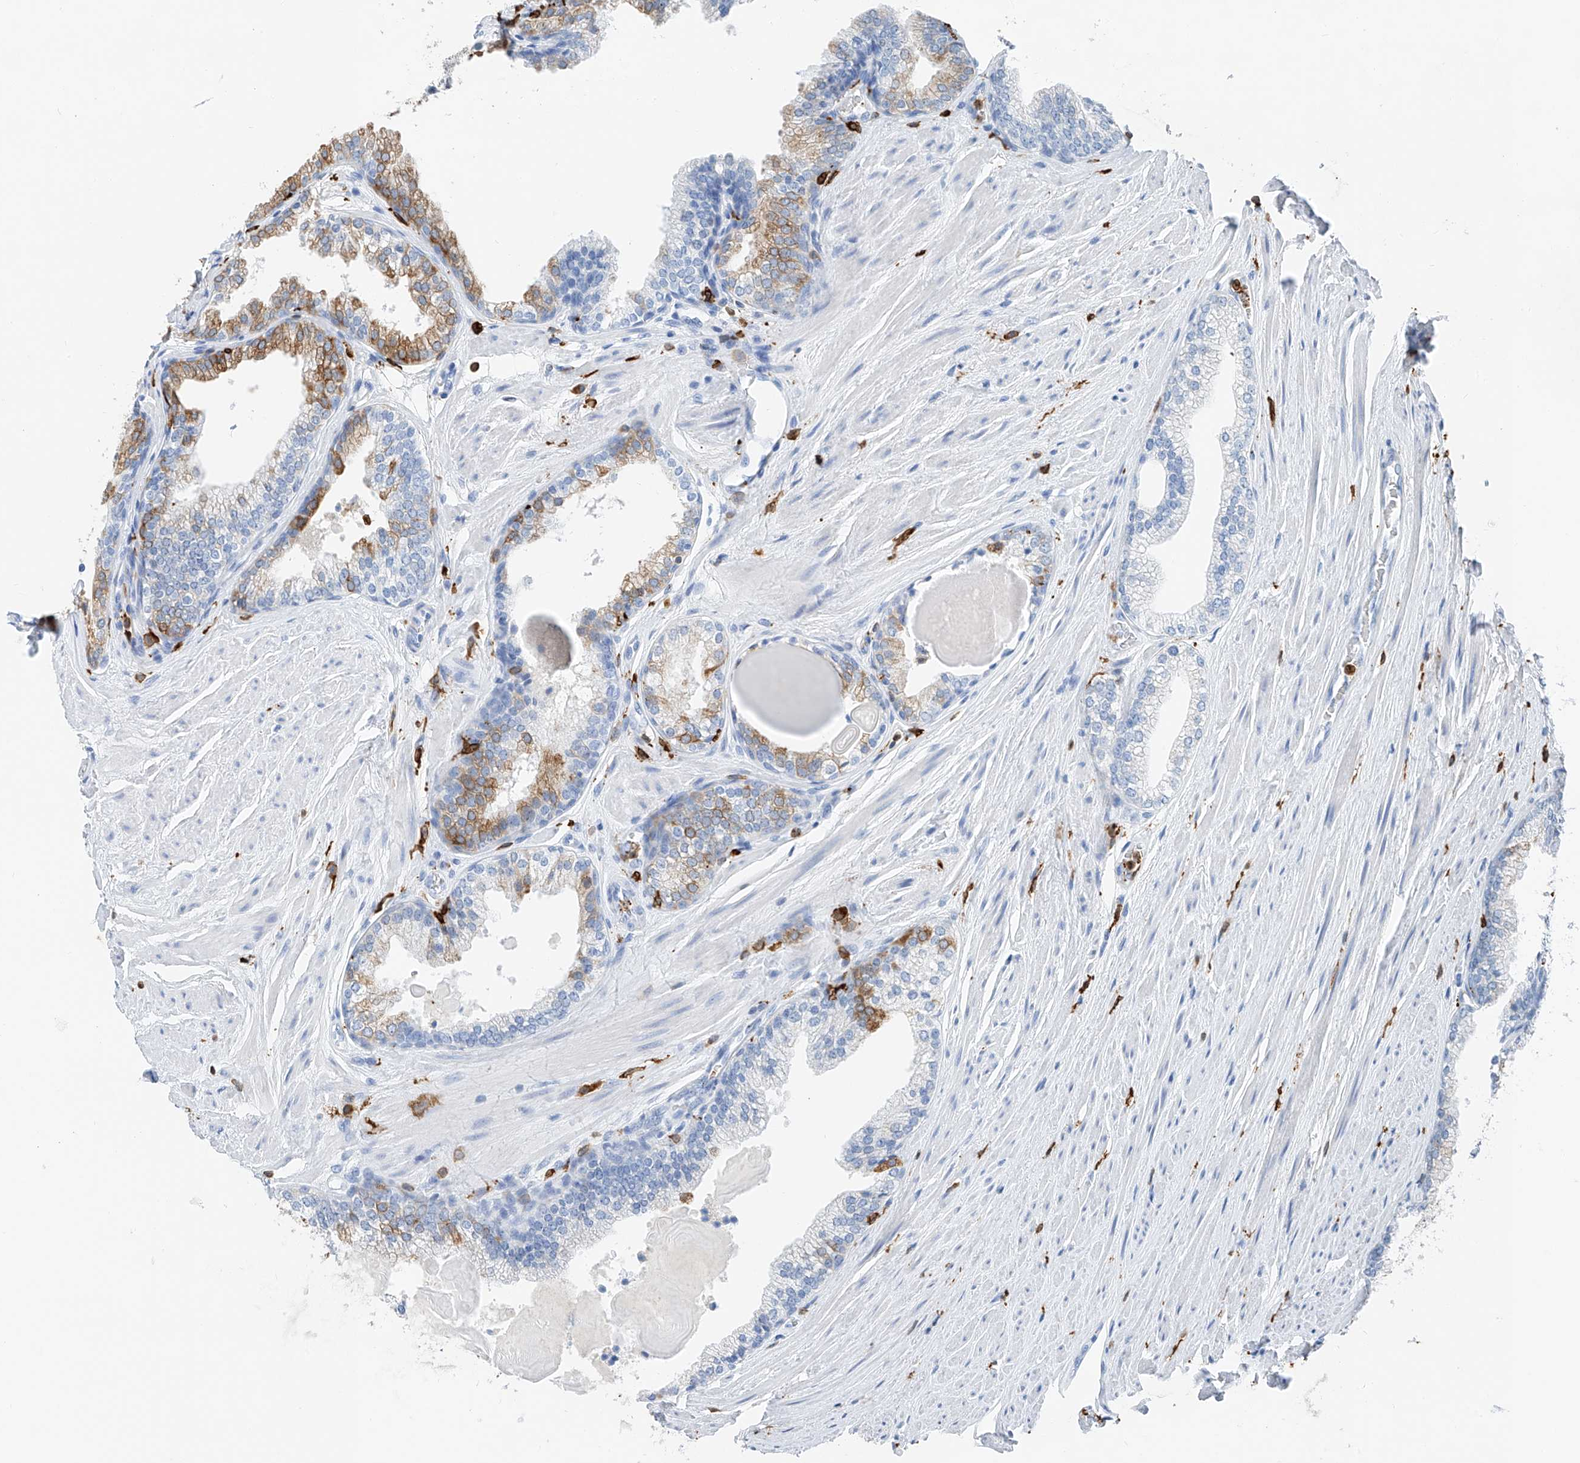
{"staining": {"intensity": "moderate", "quantity": "<25%", "location": "cytoplasmic/membranous"}, "tissue": "prostate cancer", "cell_type": "Tumor cells", "image_type": "cancer", "snomed": [{"axis": "morphology", "description": "Adenocarcinoma, High grade"}, {"axis": "topography", "description": "Prostate"}], "caption": "IHC of human prostate cancer (high-grade adenocarcinoma) exhibits low levels of moderate cytoplasmic/membranous staining in about <25% of tumor cells.", "gene": "TBXAS1", "patient": {"sex": "male", "age": 63}}